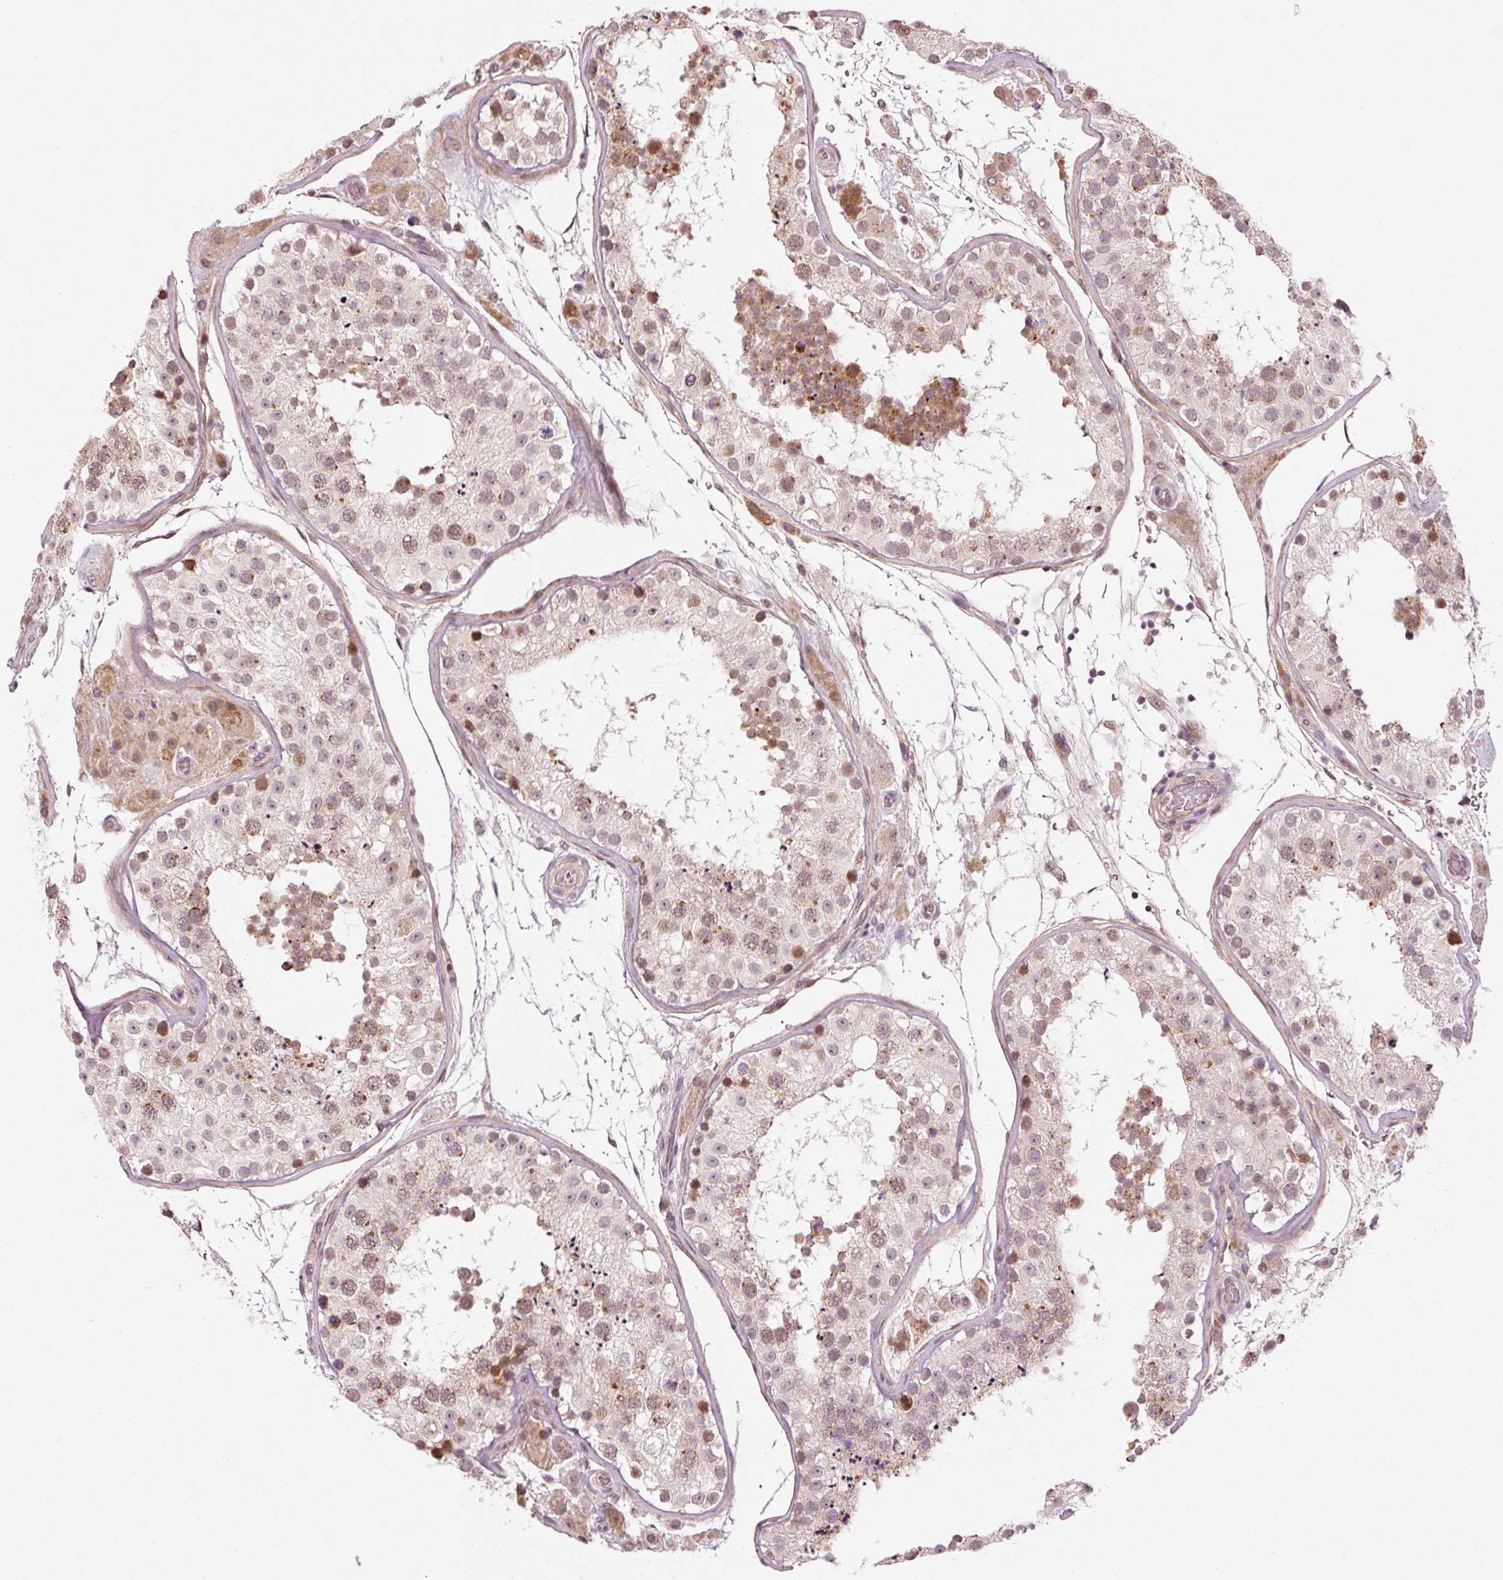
{"staining": {"intensity": "moderate", "quantity": "25%-75%", "location": "cytoplasmic/membranous,nuclear"}, "tissue": "testis", "cell_type": "Cells in seminiferous ducts", "image_type": "normal", "snomed": [{"axis": "morphology", "description": "Normal tissue, NOS"}, {"axis": "topography", "description": "Testis"}], "caption": "This histopathology image demonstrates immunohistochemistry staining of unremarkable testis, with medium moderate cytoplasmic/membranous,nuclear positivity in approximately 25%-75% of cells in seminiferous ducts.", "gene": "ANKRD20A1", "patient": {"sex": "male", "age": 26}}